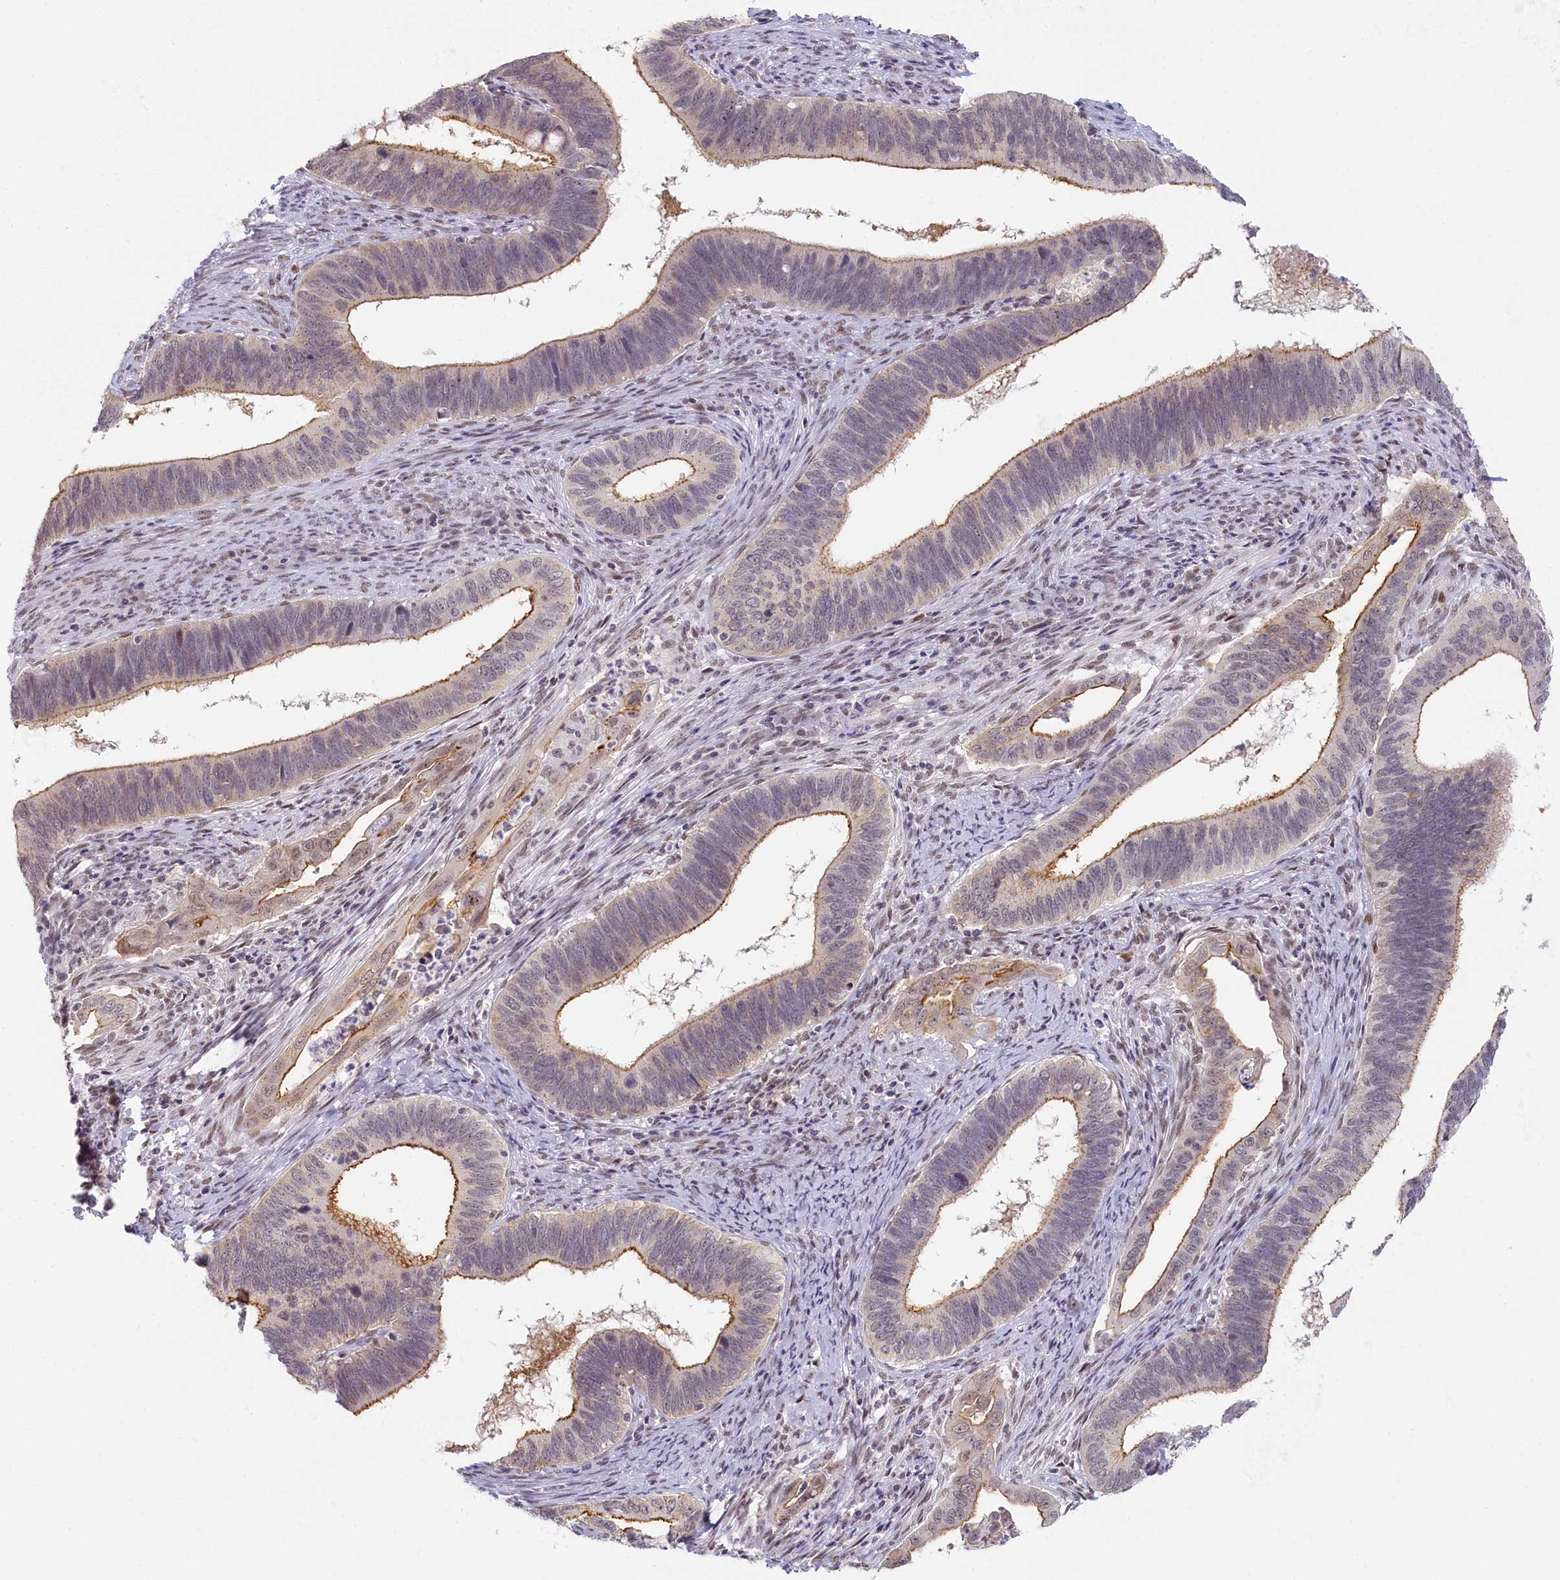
{"staining": {"intensity": "moderate", "quantity": ">75%", "location": "cytoplasmic/membranous"}, "tissue": "cervical cancer", "cell_type": "Tumor cells", "image_type": "cancer", "snomed": [{"axis": "morphology", "description": "Adenocarcinoma, NOS"}, {"axis": "topography", "description": "Cervix"}], "caption": "A brown stain labels moderate cytoplasmic/membranous staining of a protein in human cervical cancer (adenocarcinoma) tumor cells. (Stains: DAB in brown, nuclei in blue, Microscopy: brightfield microscopy at high magnification).", "gene": "SEC31B", "patient": {"sex": "female", "age": 42}}